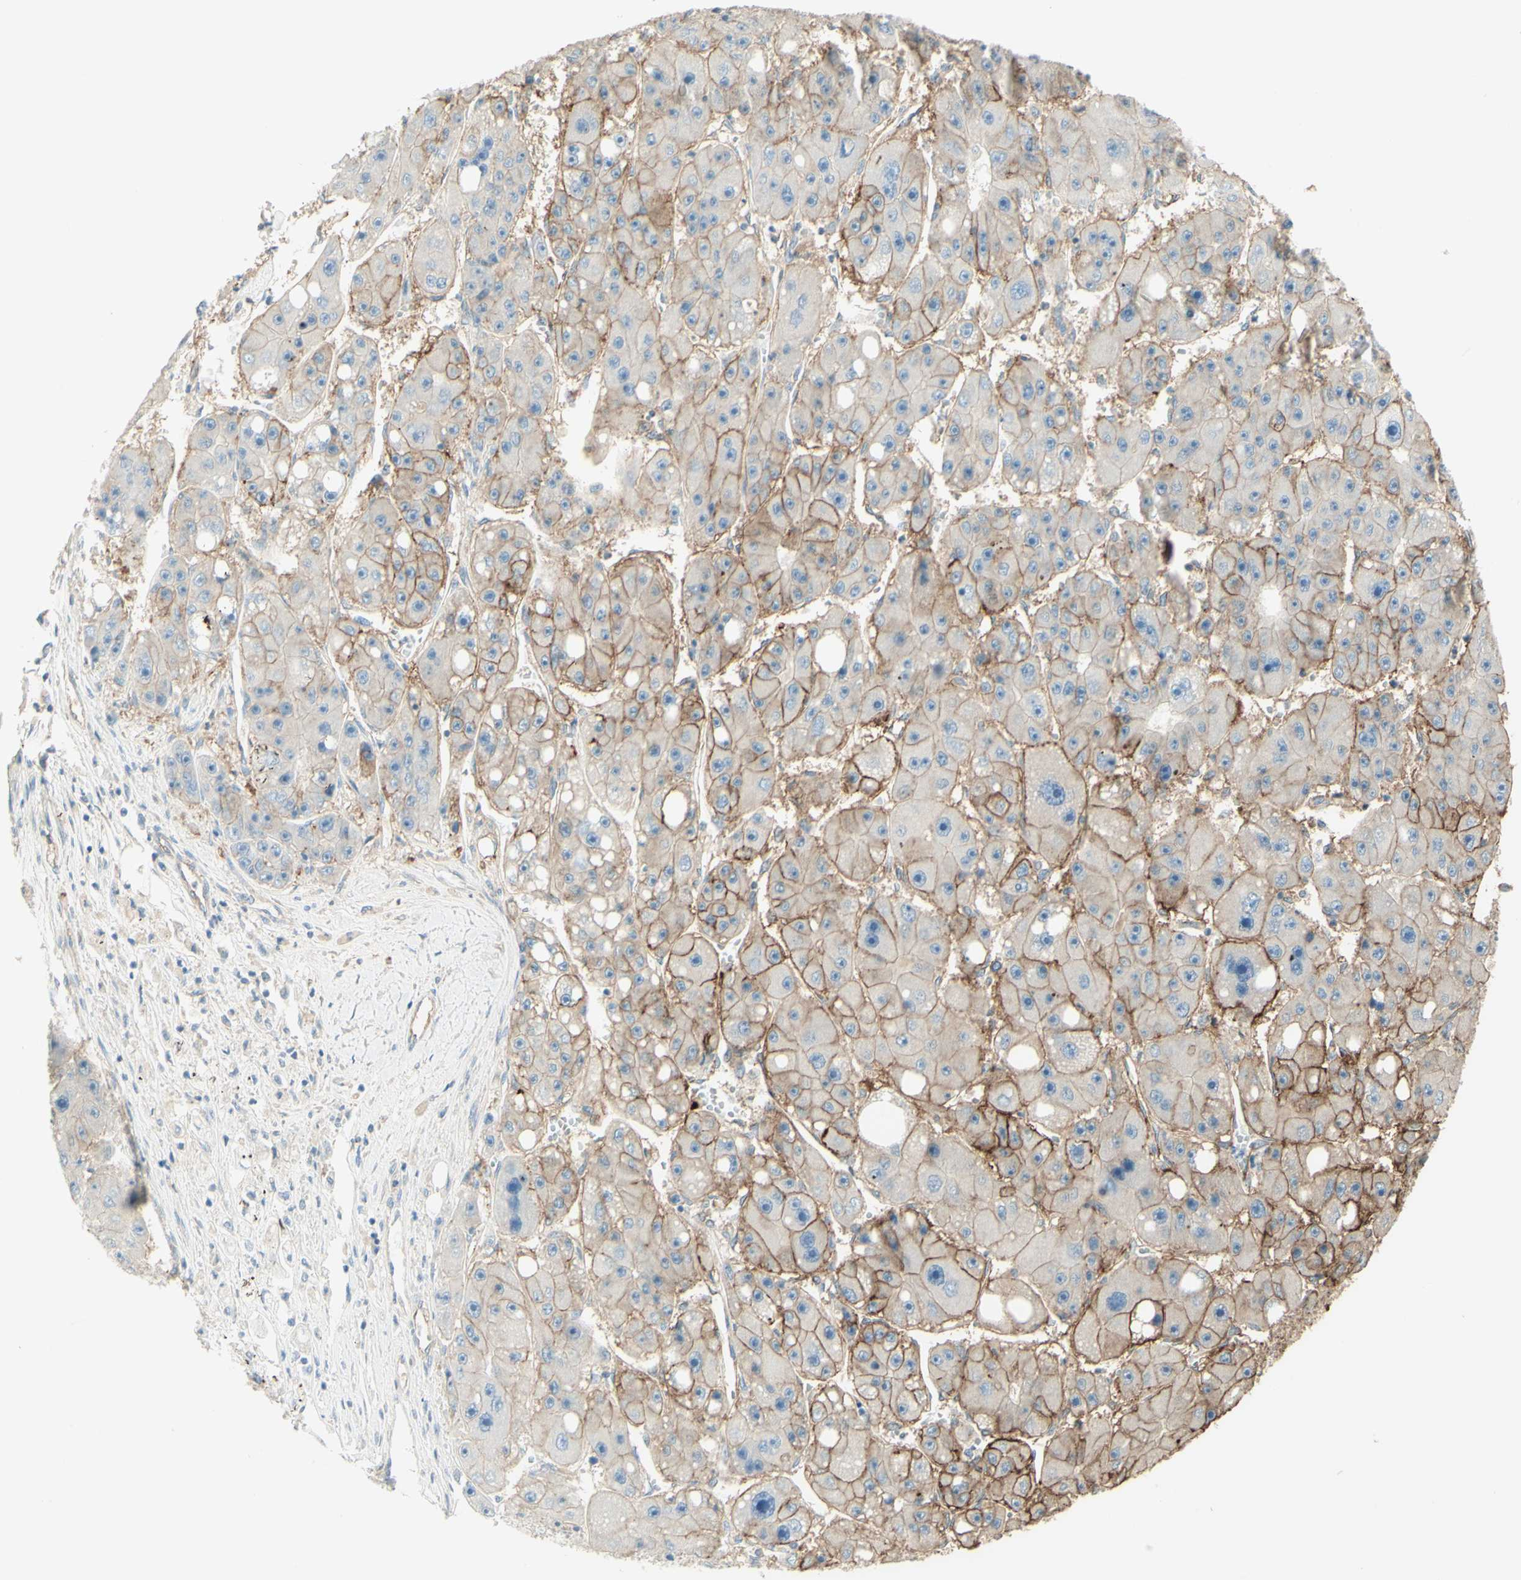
{"staining": {"intensity": "weak", "quantity": "25%-75%", "location": "cytoplasmic/membranous"}, "tissue": "liver cancer", "cell_type": "Tumor cells", "image_type": "cancer", "snomed": [{"axis": "morphology", "description": "Carcinoma, Hepatocellular, NOS"}, {"axis": "topography", "description": "Liver"}], "caption": "High-magnification brightfield microscopy of liver hepatocellular carcinoma stained with DAB (brown) and counterstained with hematoxylin (blue). tumor cells exhibit weak cytoplasmic/membranous staining is seen in about25%-75% of cells.", "gene": "RNF149", "patient": {"sex": "female", "age": 61}}